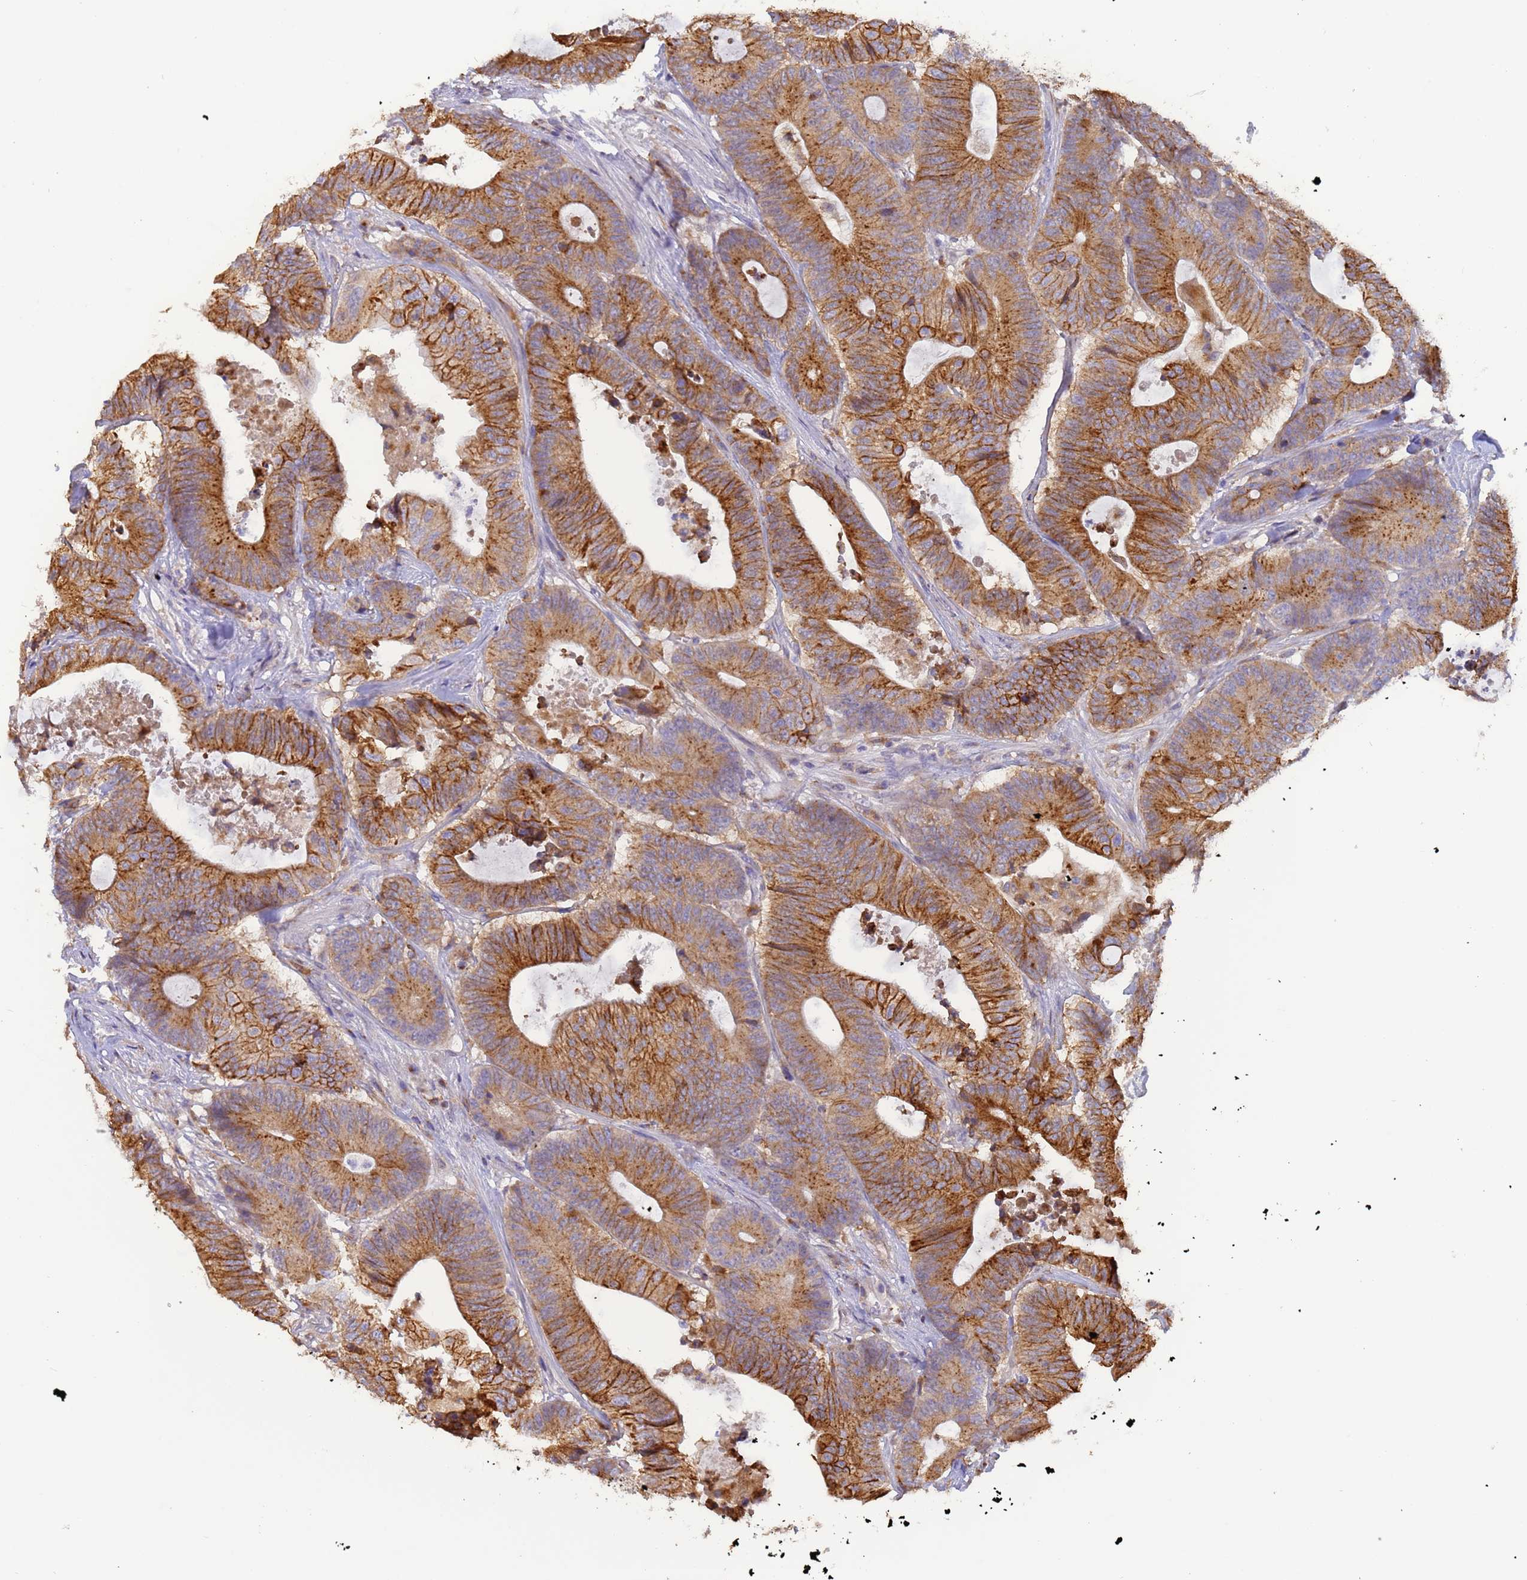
{"staining": {"intensity": "strong", "quantity": ">75%", "location": "cytoplasmic/membranous"}, "tissue": "colorectal cancer", "cell_type": "Tumor cells", "image_type": "cancer", "snomed": [{"axis": "morphology", "description": "Adenocarcinoma, NOS"}, {"axis": "topography", "description": "Colon"}], "caption": "An image of human colorectal adenocarcinoma stained for a protein exhibits strong cytoplasmic/membranous brown staining in tumor cells.", "gene": "M6PR", "patient": {"sex": "female", "age": 84}}